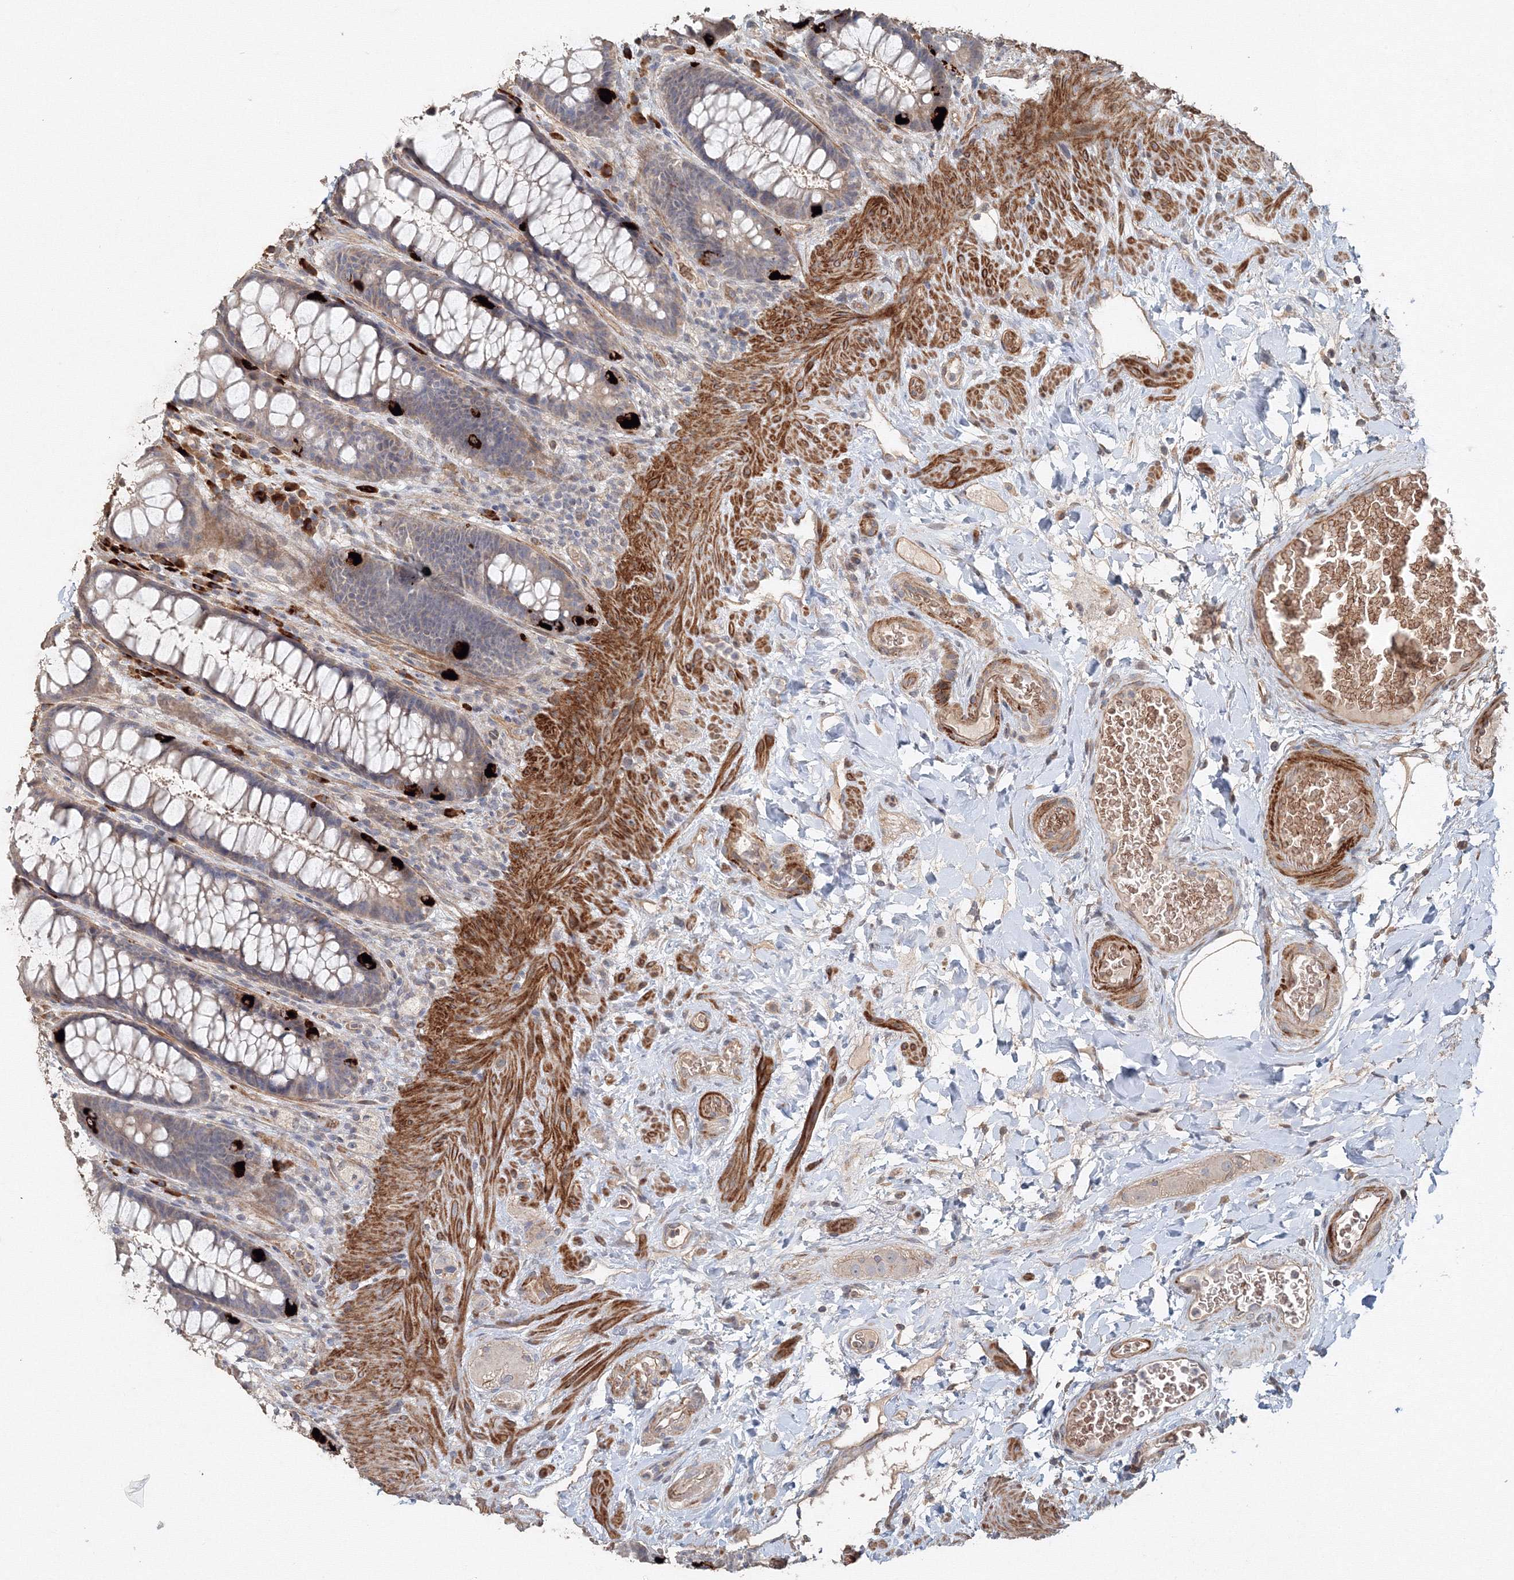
{"staining": {"intensity": "weak", "quantity": "<25%", "location": "cytoplasmic/membranous"}, "tissue": "rectum", "cell_type": "Glandular cells", "image_type": "normal", "snomed": [{"axis": "morphology", "description": "Normal tissue, NOS"}, {"axis": "topography", "description": "Rectum"}], "caption": "IHC image of unremarkable rectum: rectum stained with DAB (3,3'-diaminobenzidine) demonstrates no significant protein staining in glandular cells. (DAB immunohistochemistry with hematoxylin counter stain).", "gene": "NALF2", "patient": {"sex": "female", "age": 46}}